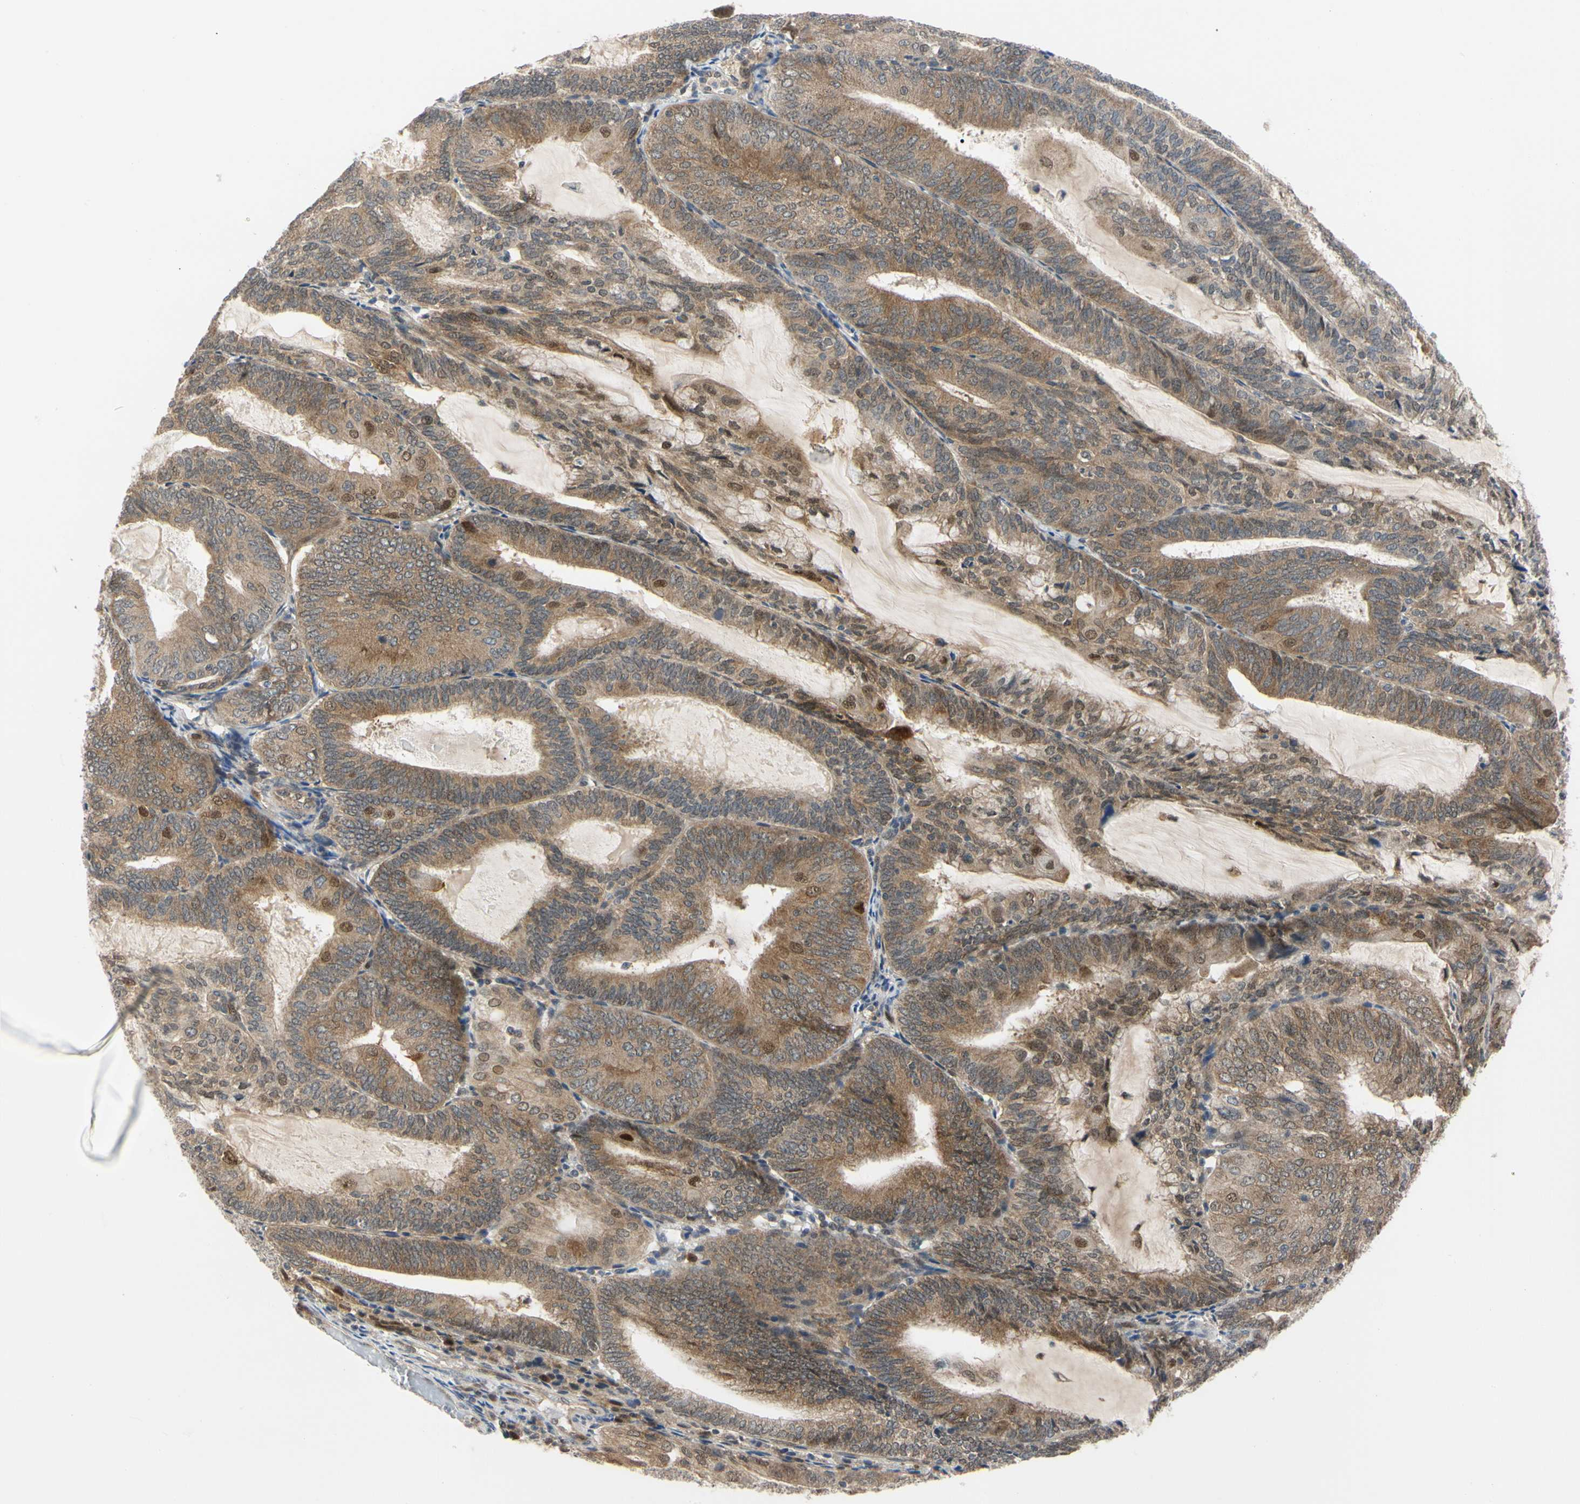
{"staining": {"intensity": "moderate", "quantity": ">75%", "location": "cytoplasmic/membranous,nuclear"}, "tissue": "endometrial cancer", "cell_type": "Tumor cells", "image_type": "cancer", "snomed": [{"axis": "morphology", "description": "Adenocarcinoma, NOS"}, {"axis": "topography", "description": "Endometrium"}], "caption": "IHC staining of endometrial adenocarcinoma, which exhibits medium levels of moderate cytoplasmic/membranous and nuclear staining in about >75% of tumor cells indicating moderate cytoplasmic/membranous and nuclear protein staining. The staining was performed using DAB (brown) for protein detection and nuclei were counterstained in hematoxylin (blue).", "gene": "CDK5", "patient": {"sex": "female", "age": 81}}